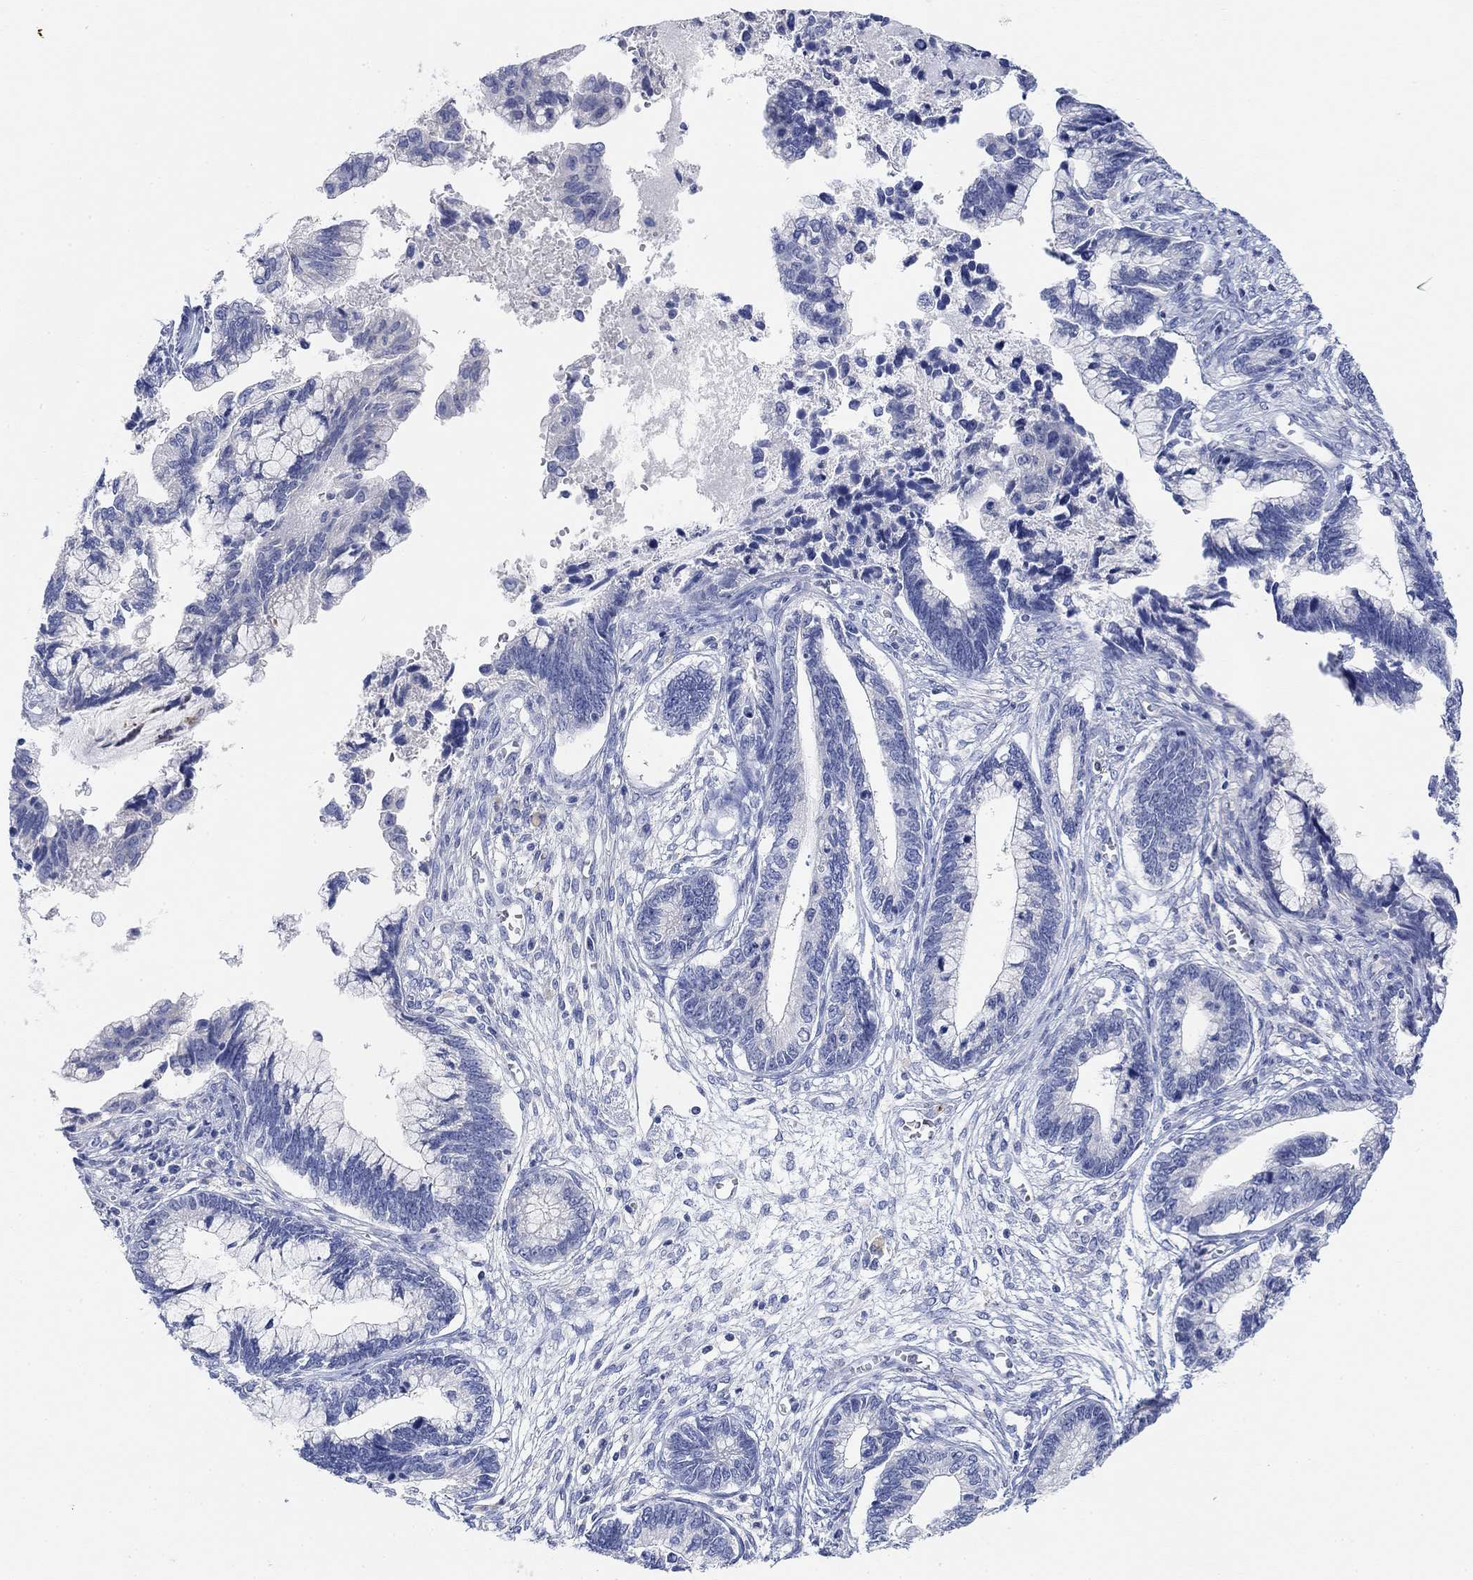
{"staining": {"intensity": "negative", "quantity": "none", "location": "none"}, "tissue": "cervical cancer", "cell_type": "Tumor cells", "image_type": "cancer", "snomed": [{"axis": "morphology", "description": "Adenocarcinoma, NOS"}, {"axis": "topography", "description": "Cervix"}], "caption": "Adenocarcinoma (cervical) stained for a protein using immunohistochemistry (IHC) demonstrates no expression tumor cells.", "gene": "VAT1L", "patient": {"sex": "female", "age": 44}}